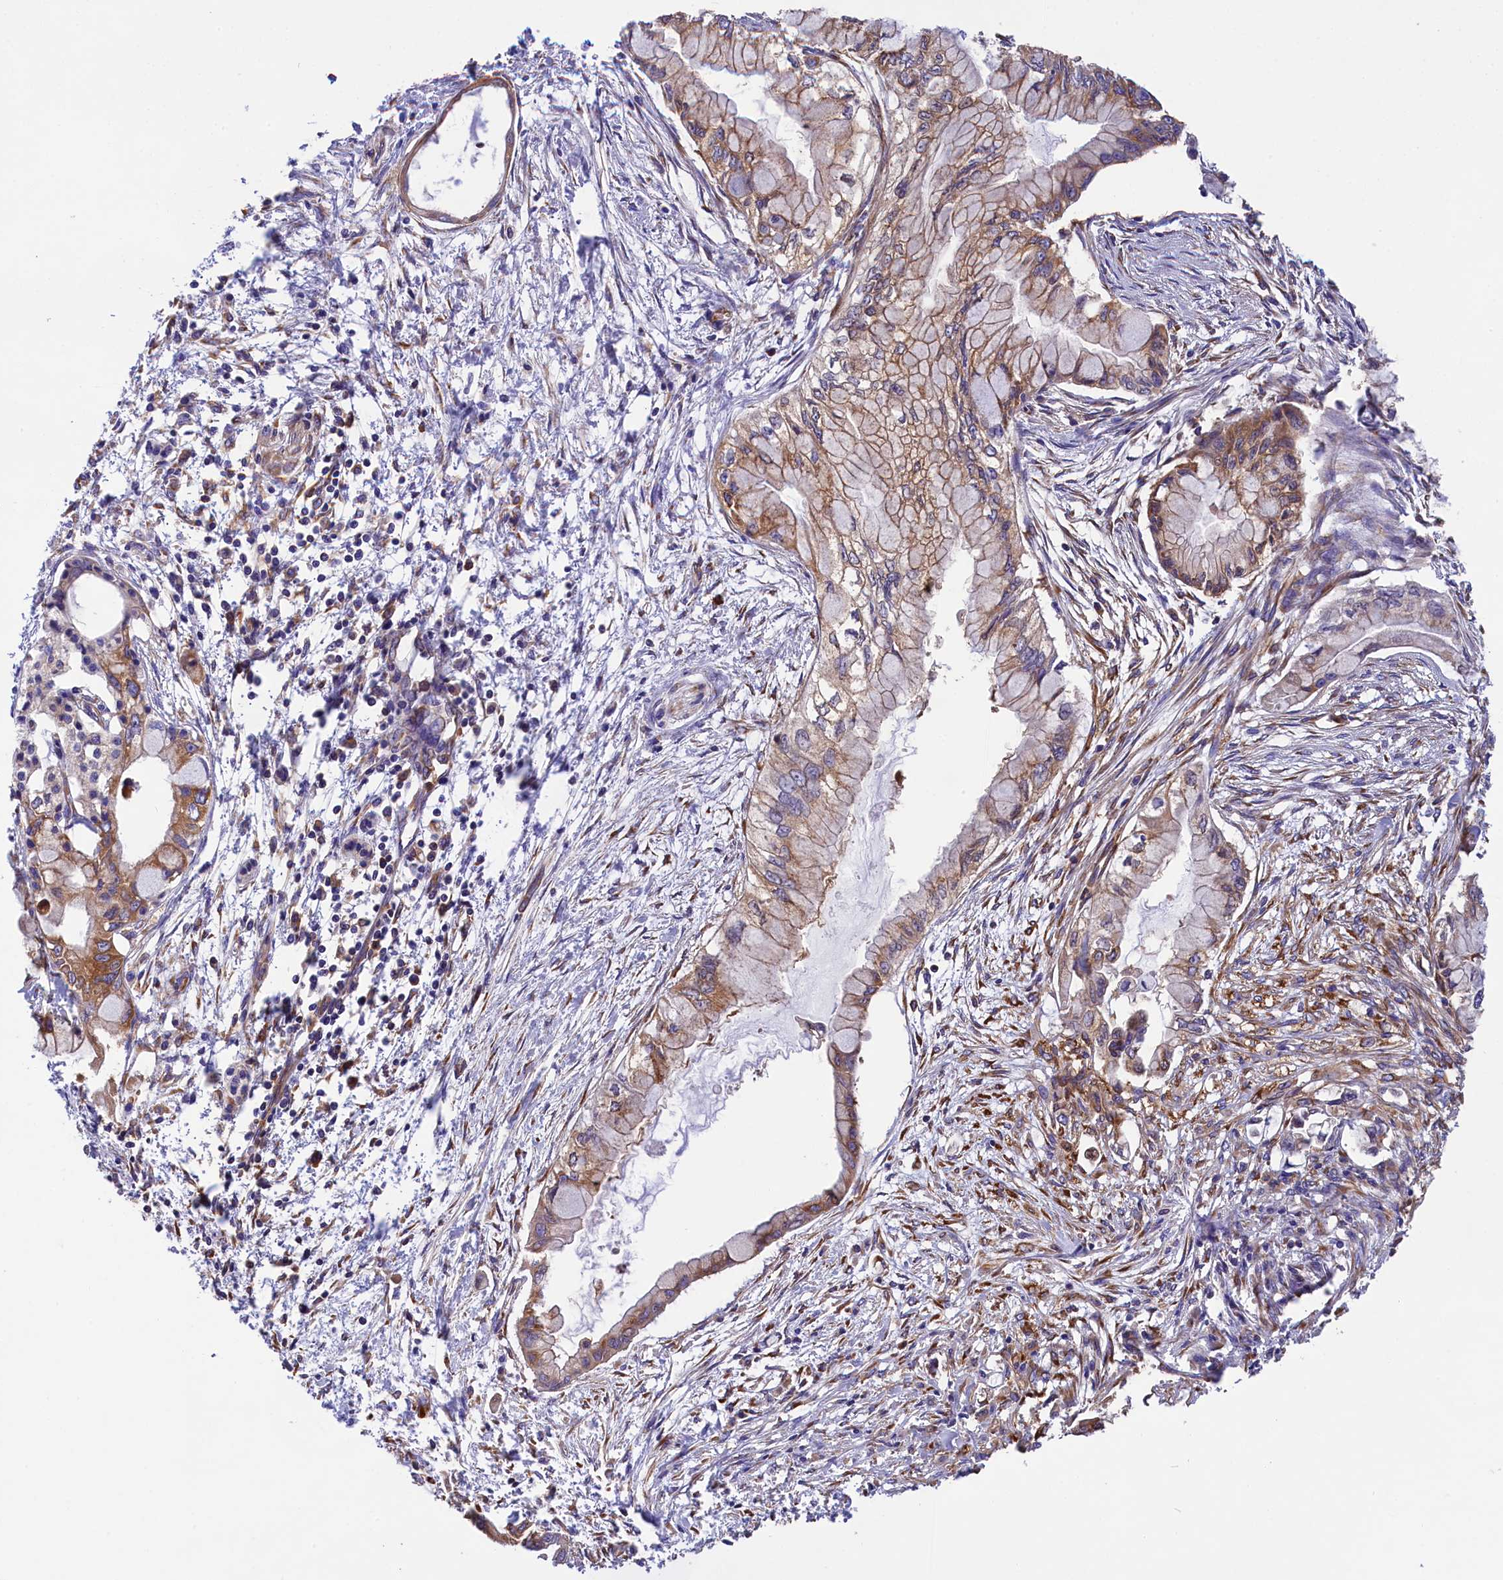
{"staining": {"intensity": "moderate", "quantity": ">75%", "location": "cytoplasmic/membranous"}, "tissue": "pancreatic cancer", "cell_type": "Tumor cells", "image_type": "cancer", "snomed": [{"axis": "morphology", "description": "Adenocarcinoma, NOS"}, {"axis": "topography", "description": "Pancreas"}], "caption": "Adenocarcinoma (pancreatic) was stained to show a protein in brown. There is medium levels of moderate cytoplasmic/membranous positivity in about >75% of tumor cells.", "gene": "GYS1", "patient": {"sex": "male", "age": 48}}